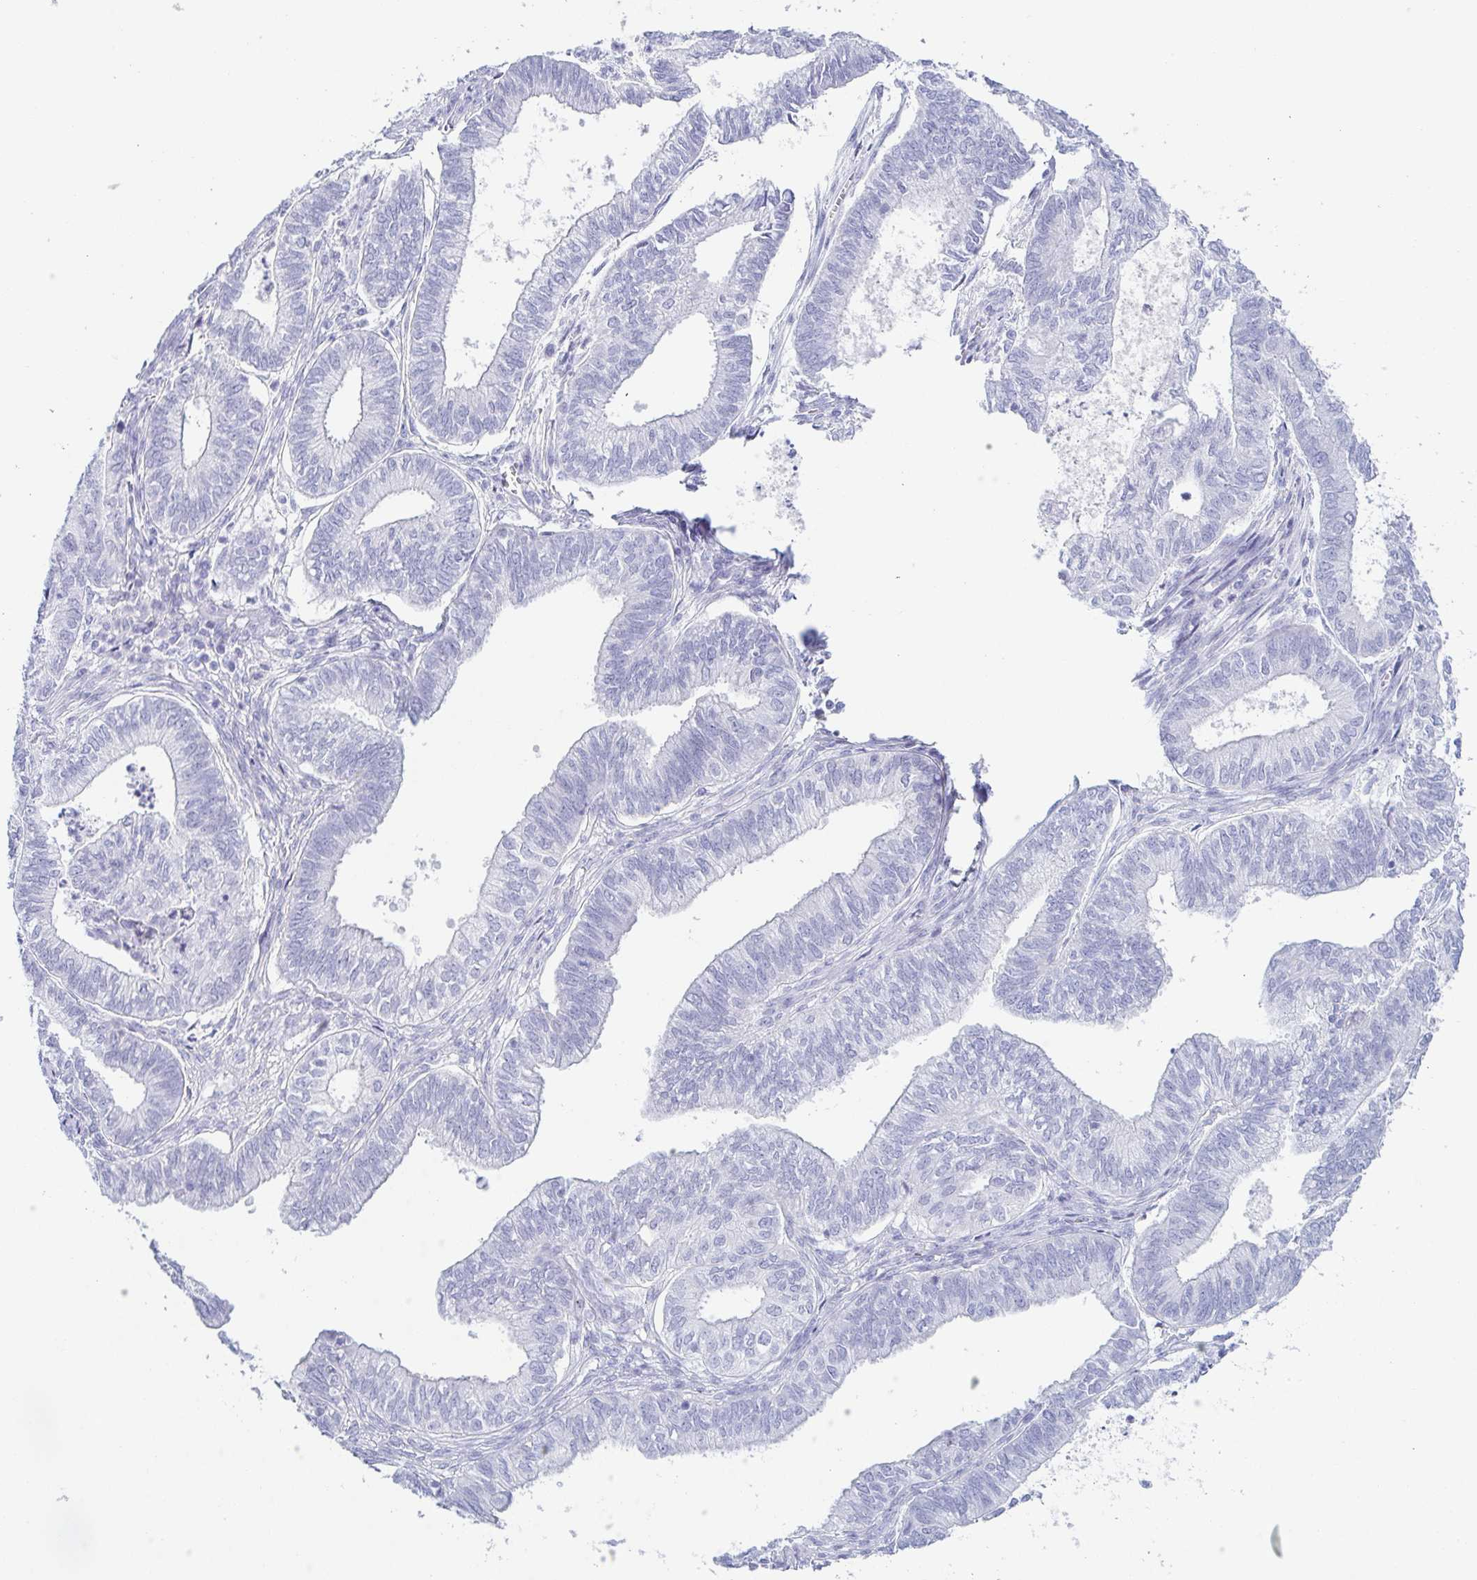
{"staining": {"intensity": "negative", "quantity": "none", "location": "none"}, "tissue": "ovarian cancer", "cell_type": "Tumor cells", "image_type": "cancer", "snomed": [{"axis": "morphology", "description": "Carcinoma, endometroid"}, {"axis": "topography", "description": "Ovary"}], "caption": "This is an immunohistochemistry (IHC) photomicrograph of human ovarian cancer. There is no staining in tumor cells.", "gene": "ZG16B", "patient": {"sex": "female", "age": 64}}